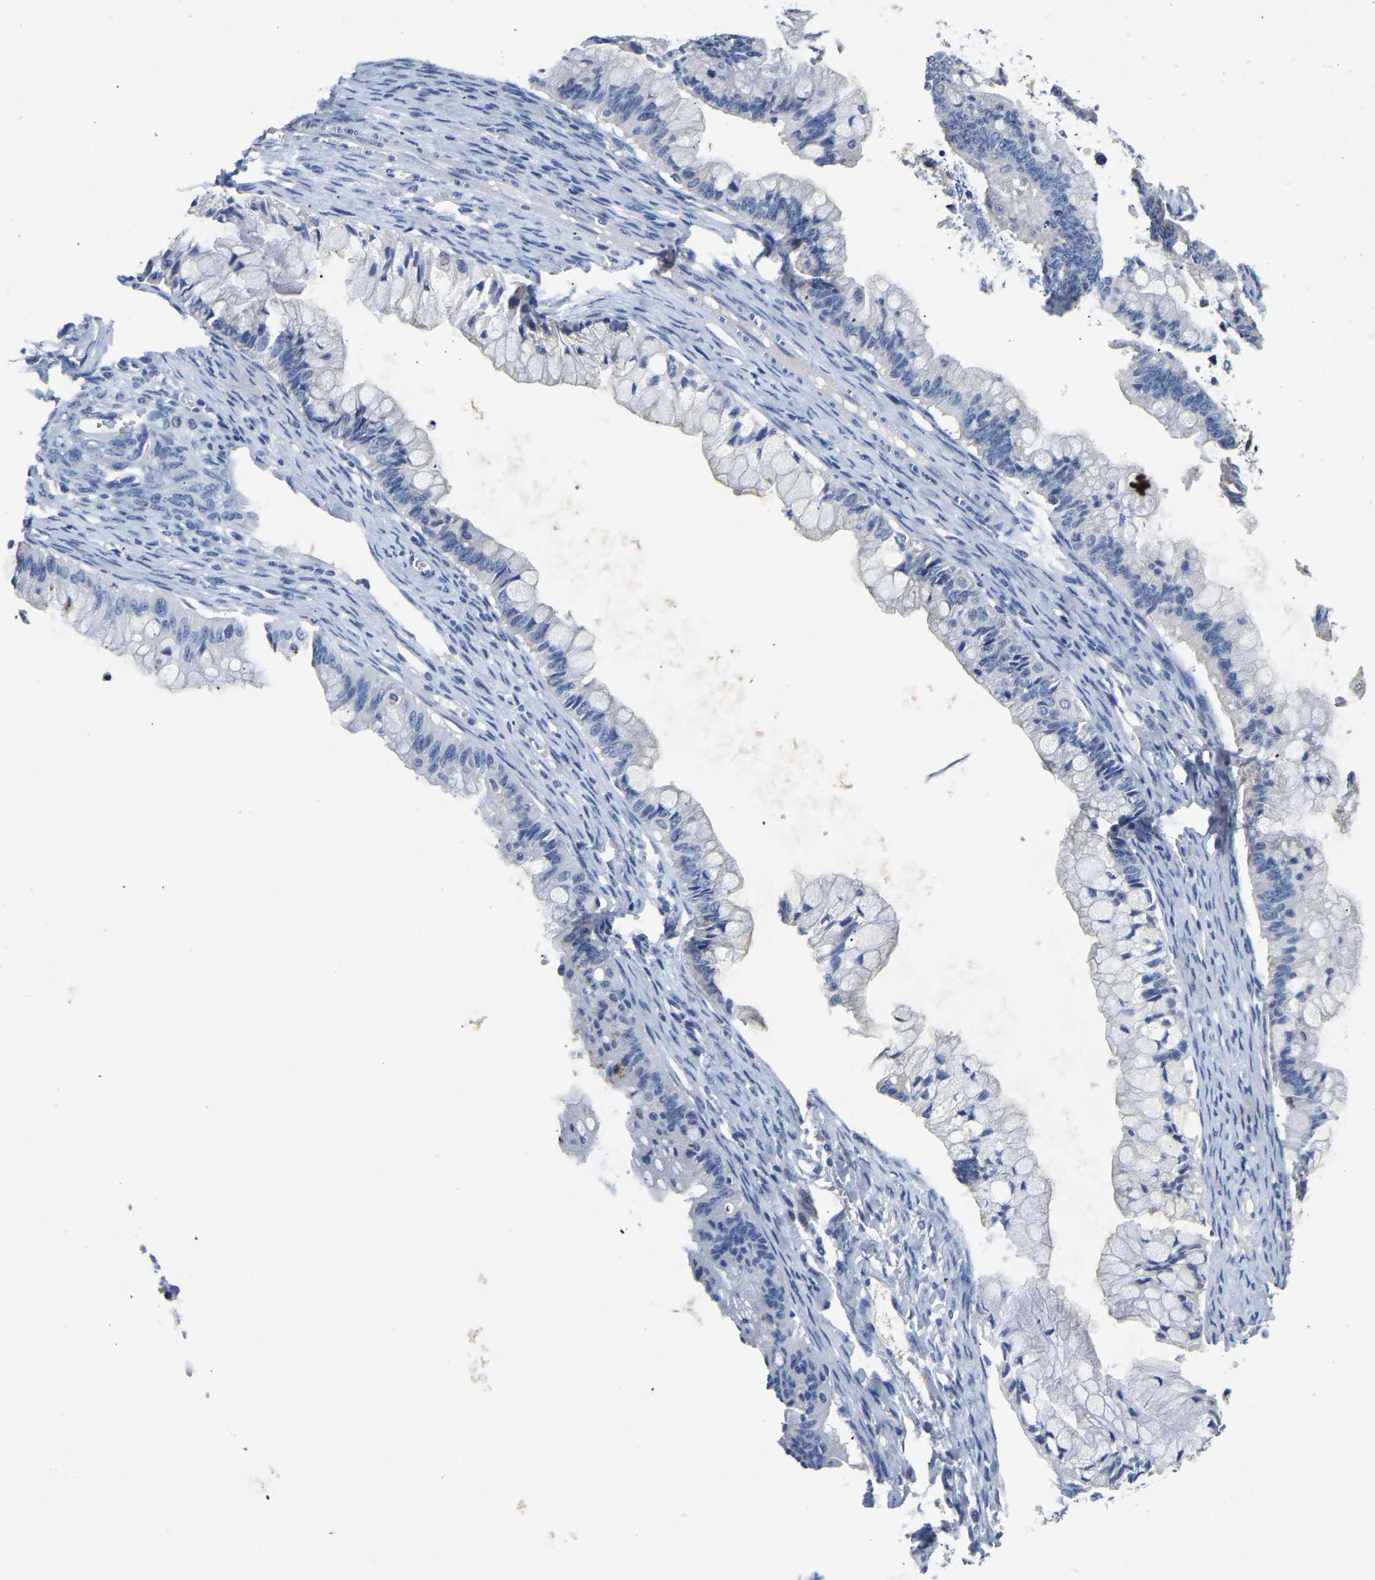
{"staining": {"intensity": "negative", "quantity": "none", "location": "none"}, "tissue": "ovarian cancer", "cell_type": "Tumor cells", "image_type": "cancer", "snomed": [{"axis": "morphology", "description": "Cystadenocarcinoma, mucinous, NOS"}, {"axis": "topography", "description": "Ovary"}], "caption": "The immunohistochemistry micrograph has no significant expression in tumor cells of ovarian cancer (mucinous cystadenocarcinoma) tissue.", "gene": "PCK2", "patient": {"sex": "female", "age": 57}}